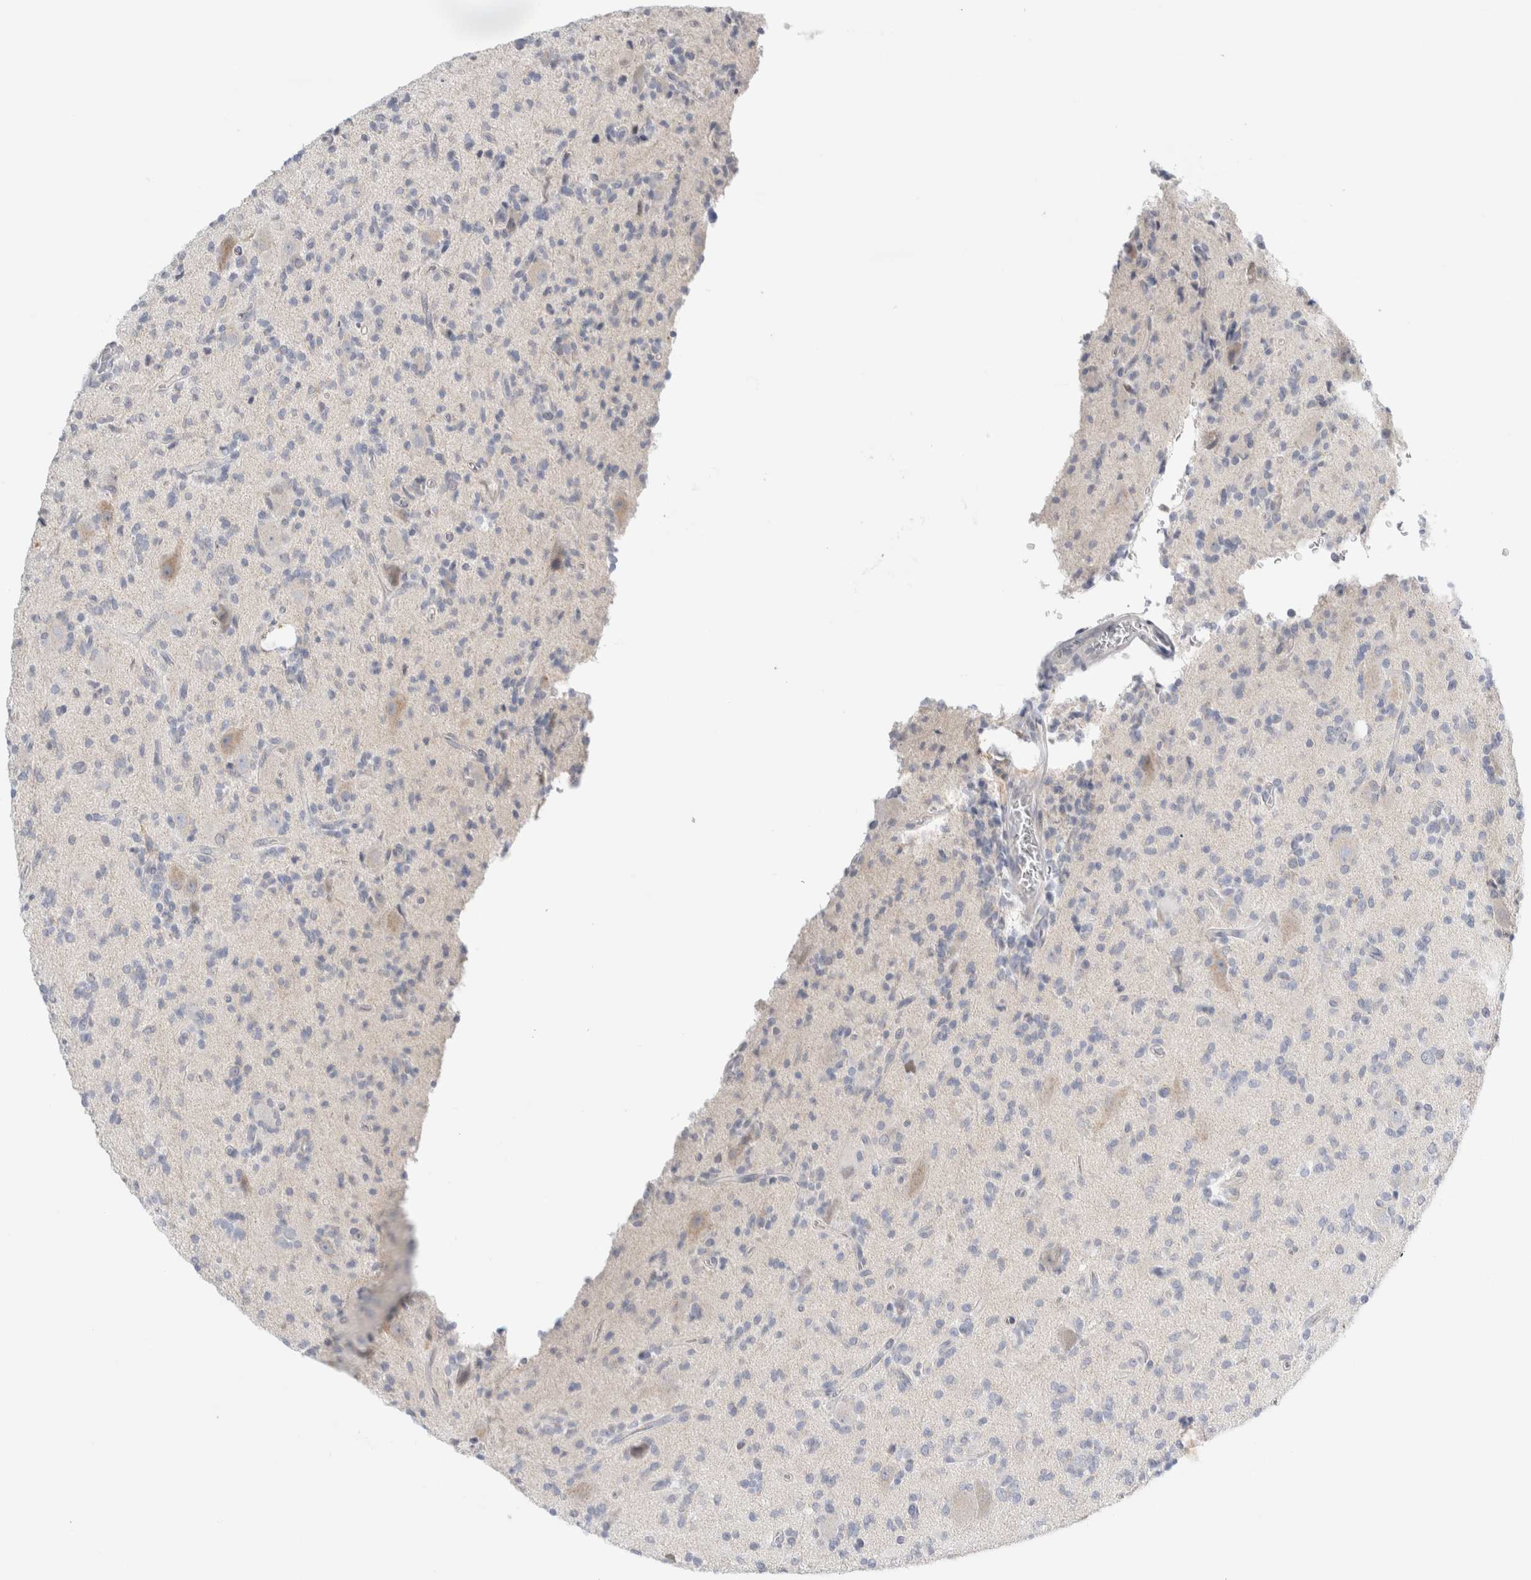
{"staining": {"intensity": "weak", "quantity": "<25%", "location": "cytoplasmic/membranous"}, "tissue": "glioma", "cell_type": "Tumor cells", "image_type": "cancer", "snomed": [{"axis": "morphology", "description": "Glioma, malignant, High grade"}, {"axis": "topography", "description": "Brain"}], "caption": "Tumor cells are negative for brown protein staining in malignant glioma (high-grade). (DAB immunohistochemistry with hematoxylin counter stain).", "gene": "SLC22A12", "patient": {"sex": "male", "age": 34}}